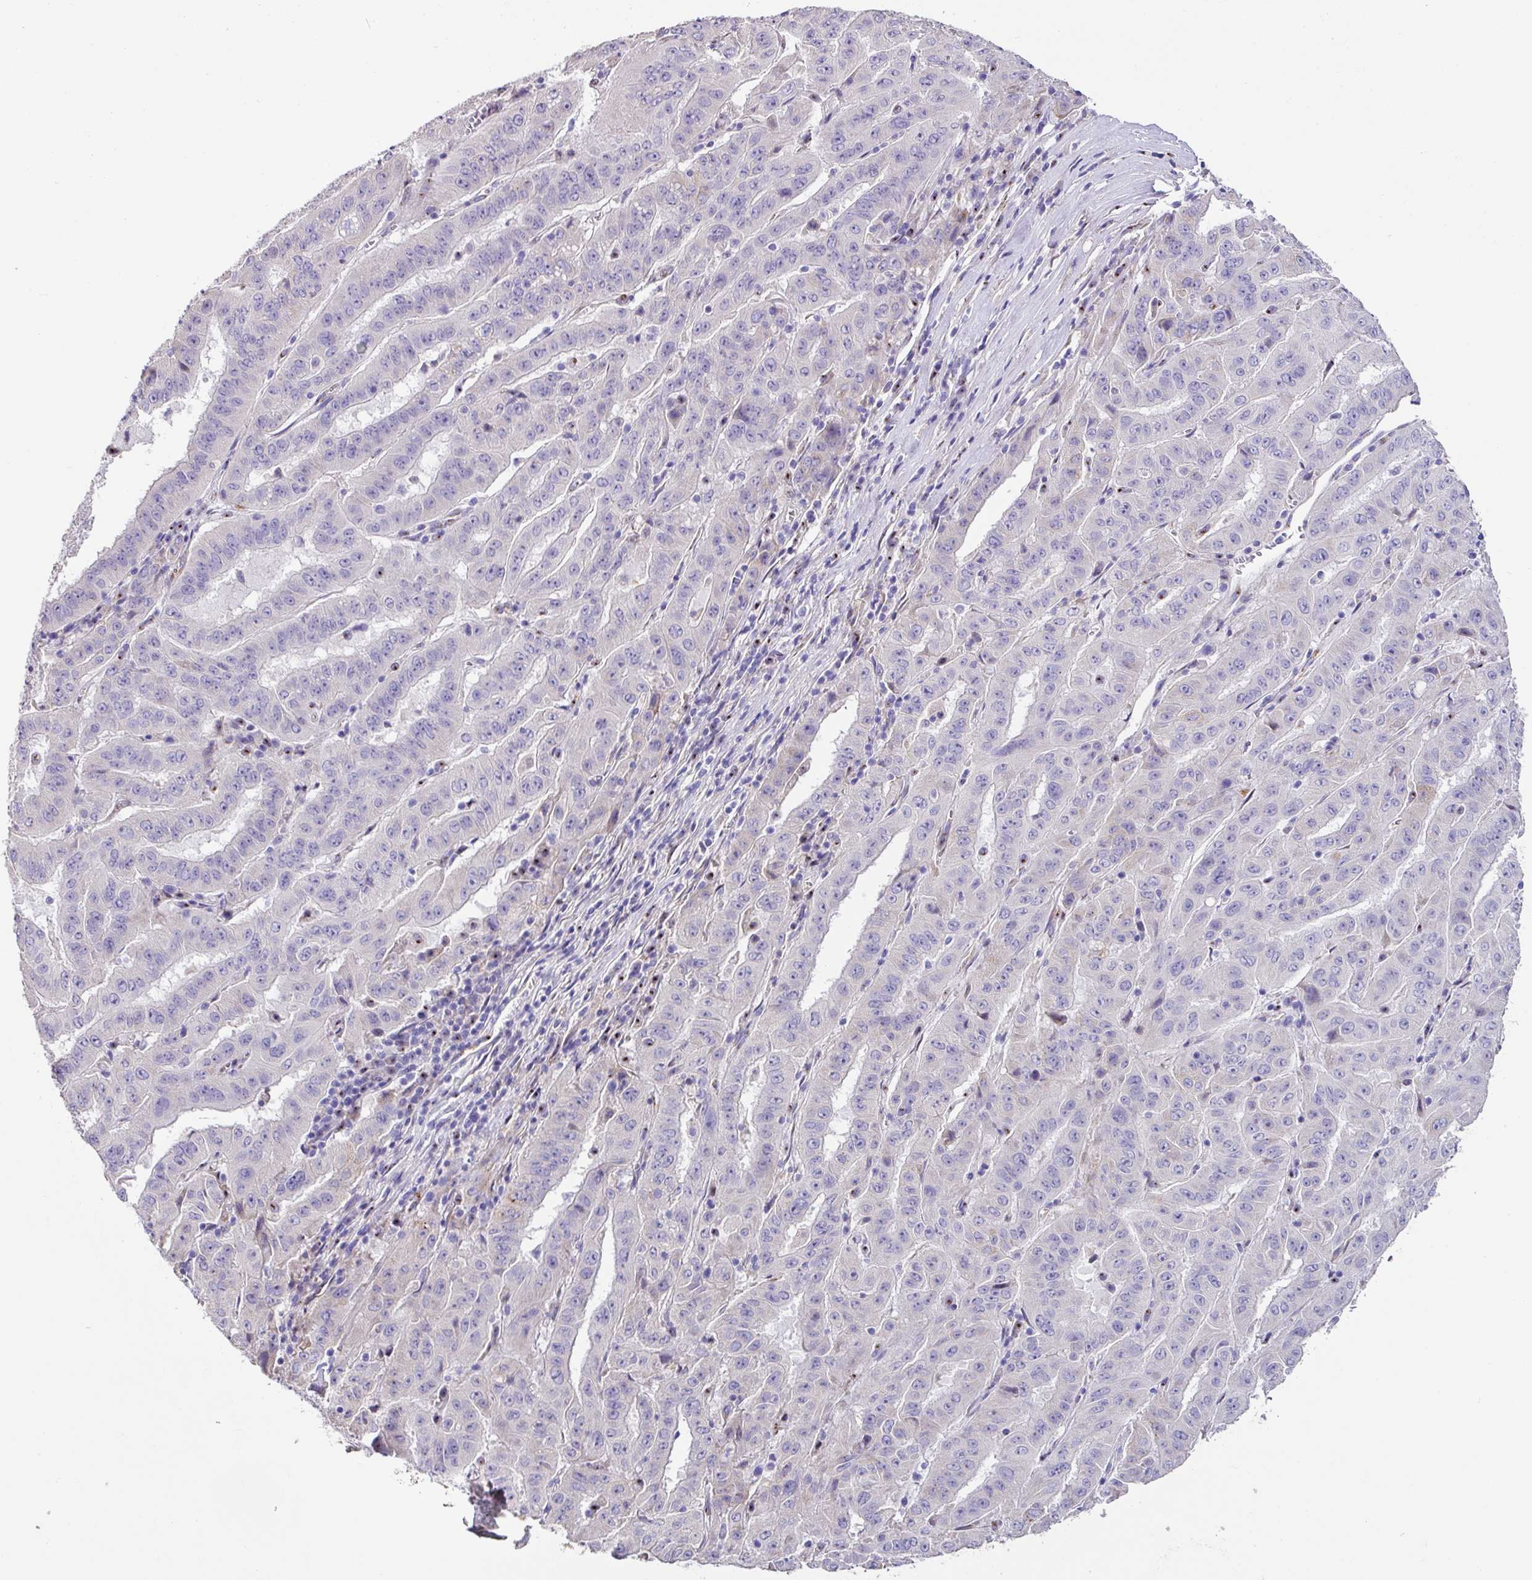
{"staining": {"intensity": "negative", "quantity": "none", "location": "none"}, "tissue": "pancreatic cancer", "cell_type": "Tumor cells", "image_type": "cancer", "snomed": [{"axis": "morphology", "description": "Adenocarcinoma, NOS"}, {"axis": "topography", "description": "Pancreas"}], "caption": "High magnification brightfield microscopy of adenocarcinoma (pancreatic) stained with DAB (brown) and counterstained with hematoxylin (blue): tumor cells show no significant positivity. (Brightfield microscopy of DAB (3,3'-diaminobenzidine) IHC at high magnification).", "gene": "ZG16", "patient": {"sex": "male", "age": 63}}